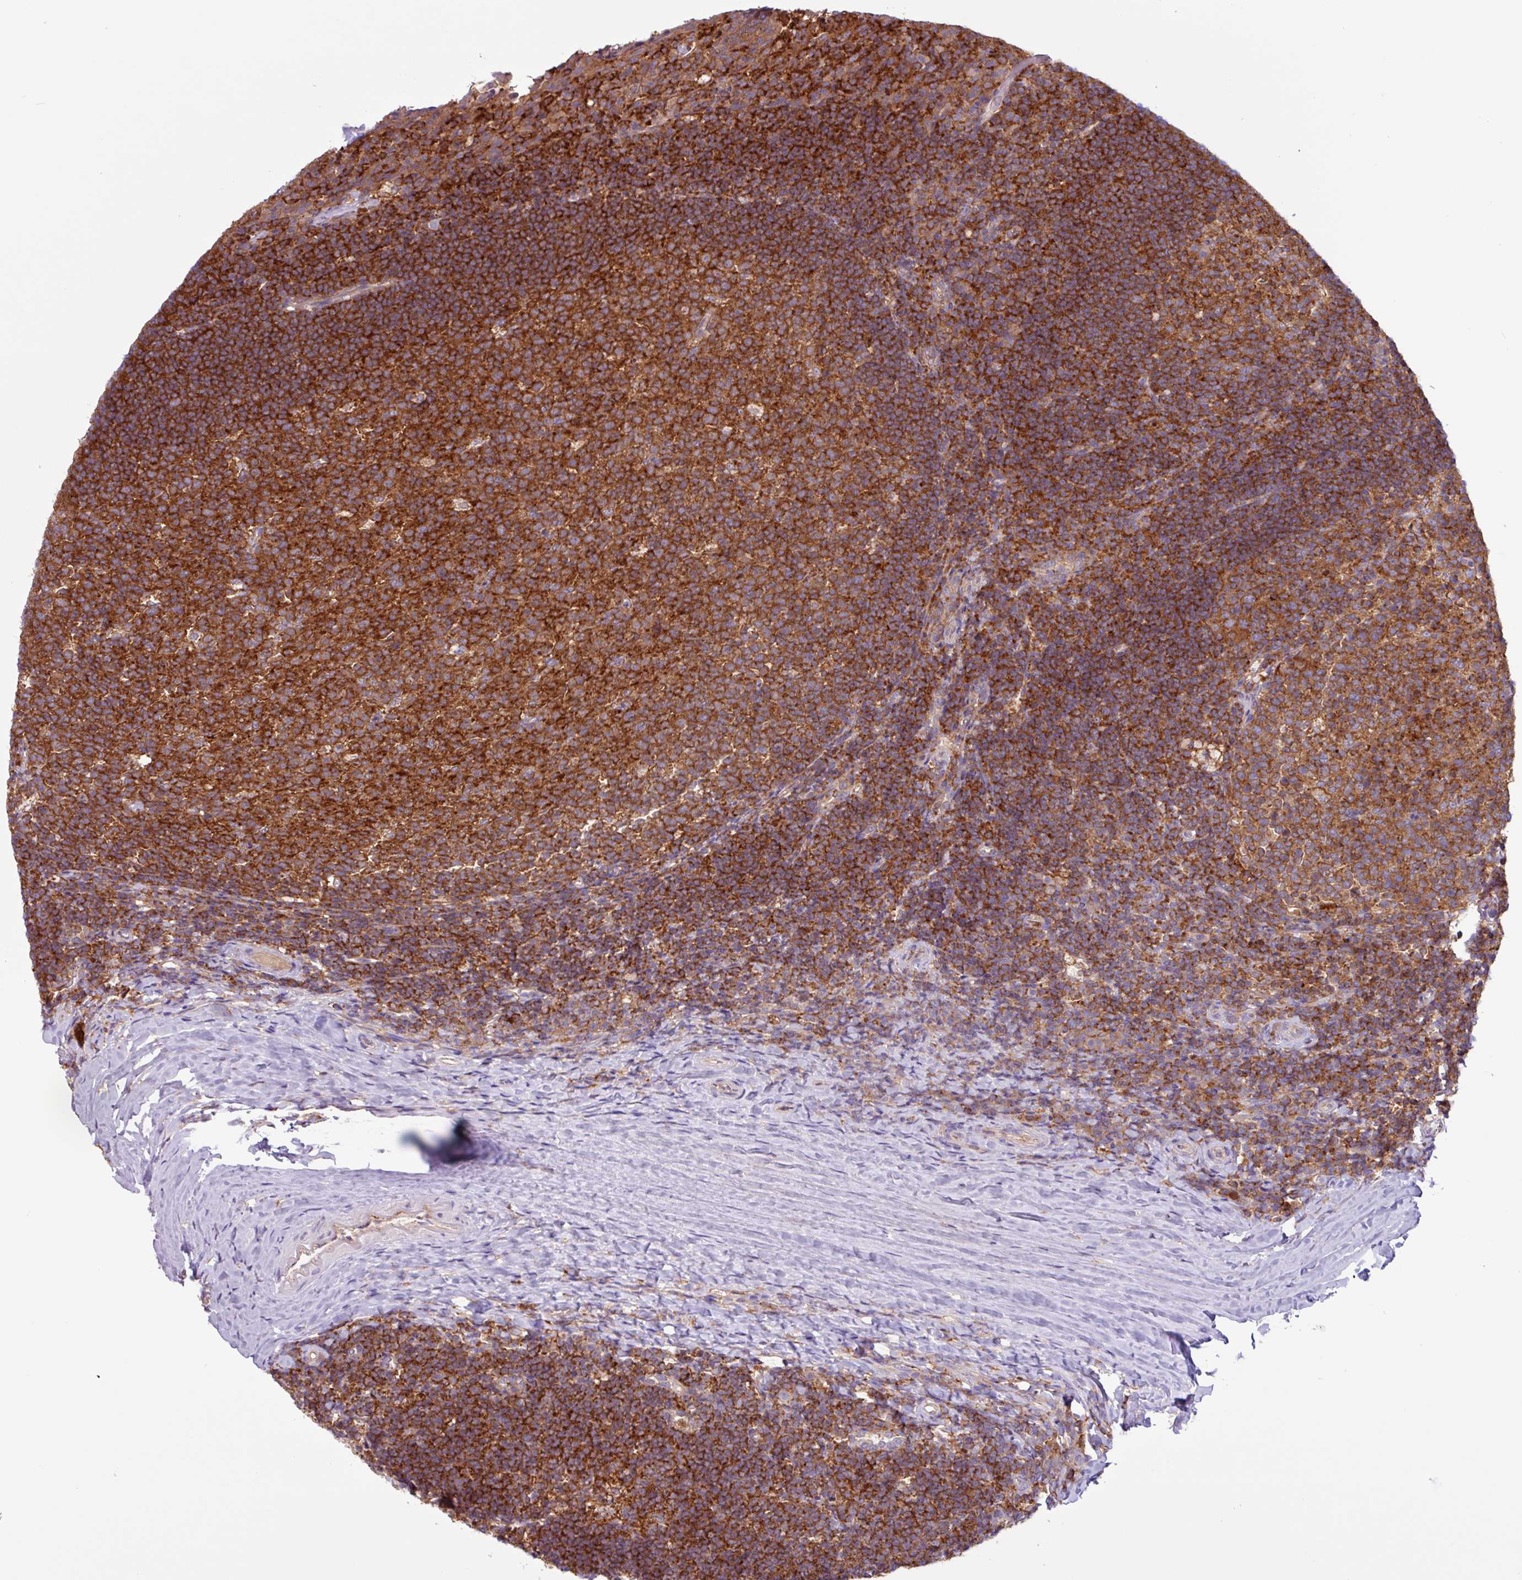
{"staining": {"intensity": "strong", "quantity": ">75%", "location": "cytoplasmic/membranous"}, "tissue": "tonsil", "cell_type": "Germinal center cells", "image_type": "normal", "snomed": [{"axis": "morphology", "description": "Normal tissue, NOS"}, {"axis": "topography", "description": "Tonsil"}], "caption": "Protein expression analysis of normal tonsil shows strong cytoplasmic/membranous expression in approximately >75% of germinal center cells.", "gene": "ACTR3B", "patient": {"sex": "female", "age": 10}}